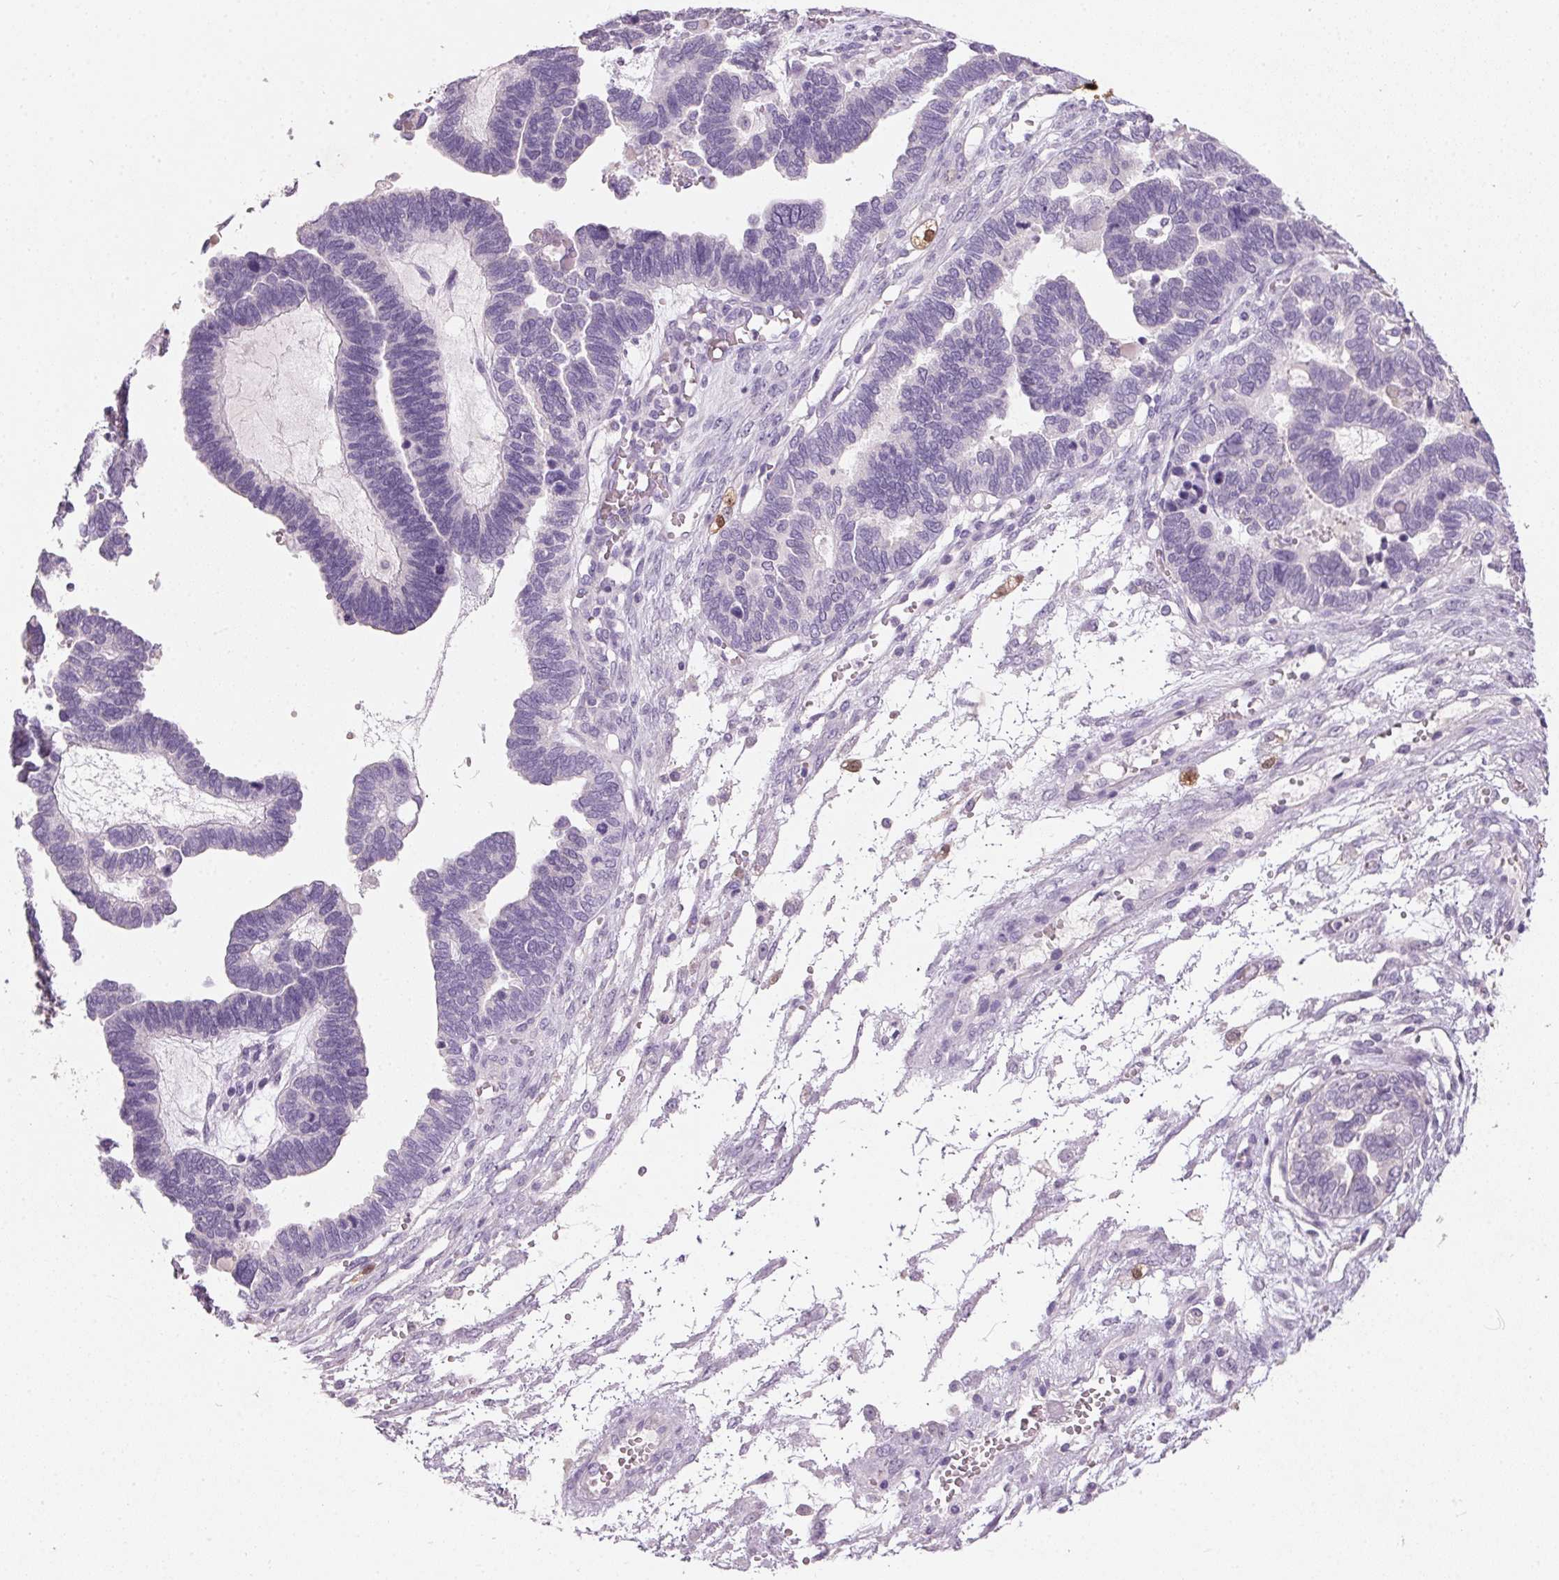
{"staining": {"intensity": "negative", "quantity": "none", "location": "none"}, "tissue": "ovarian cancer", "cell_type": "Tumor cells", "image_type": "cancer", "snomed": [{"axis": "morphology", "description": "Cystadenocarcinoma, serous, NOS"}, {"axis": "topography", "description": "Ovary"}], "caption": "Immunohistochemistry image of human ovarian serous cystadenocarcinoma stained for a protein (brown), which exhibits no positivity in tumor cells. Nuclei are stained in blue.", "gene": "HSD17B1", "patient": {"sex": "female", "age": 51}}